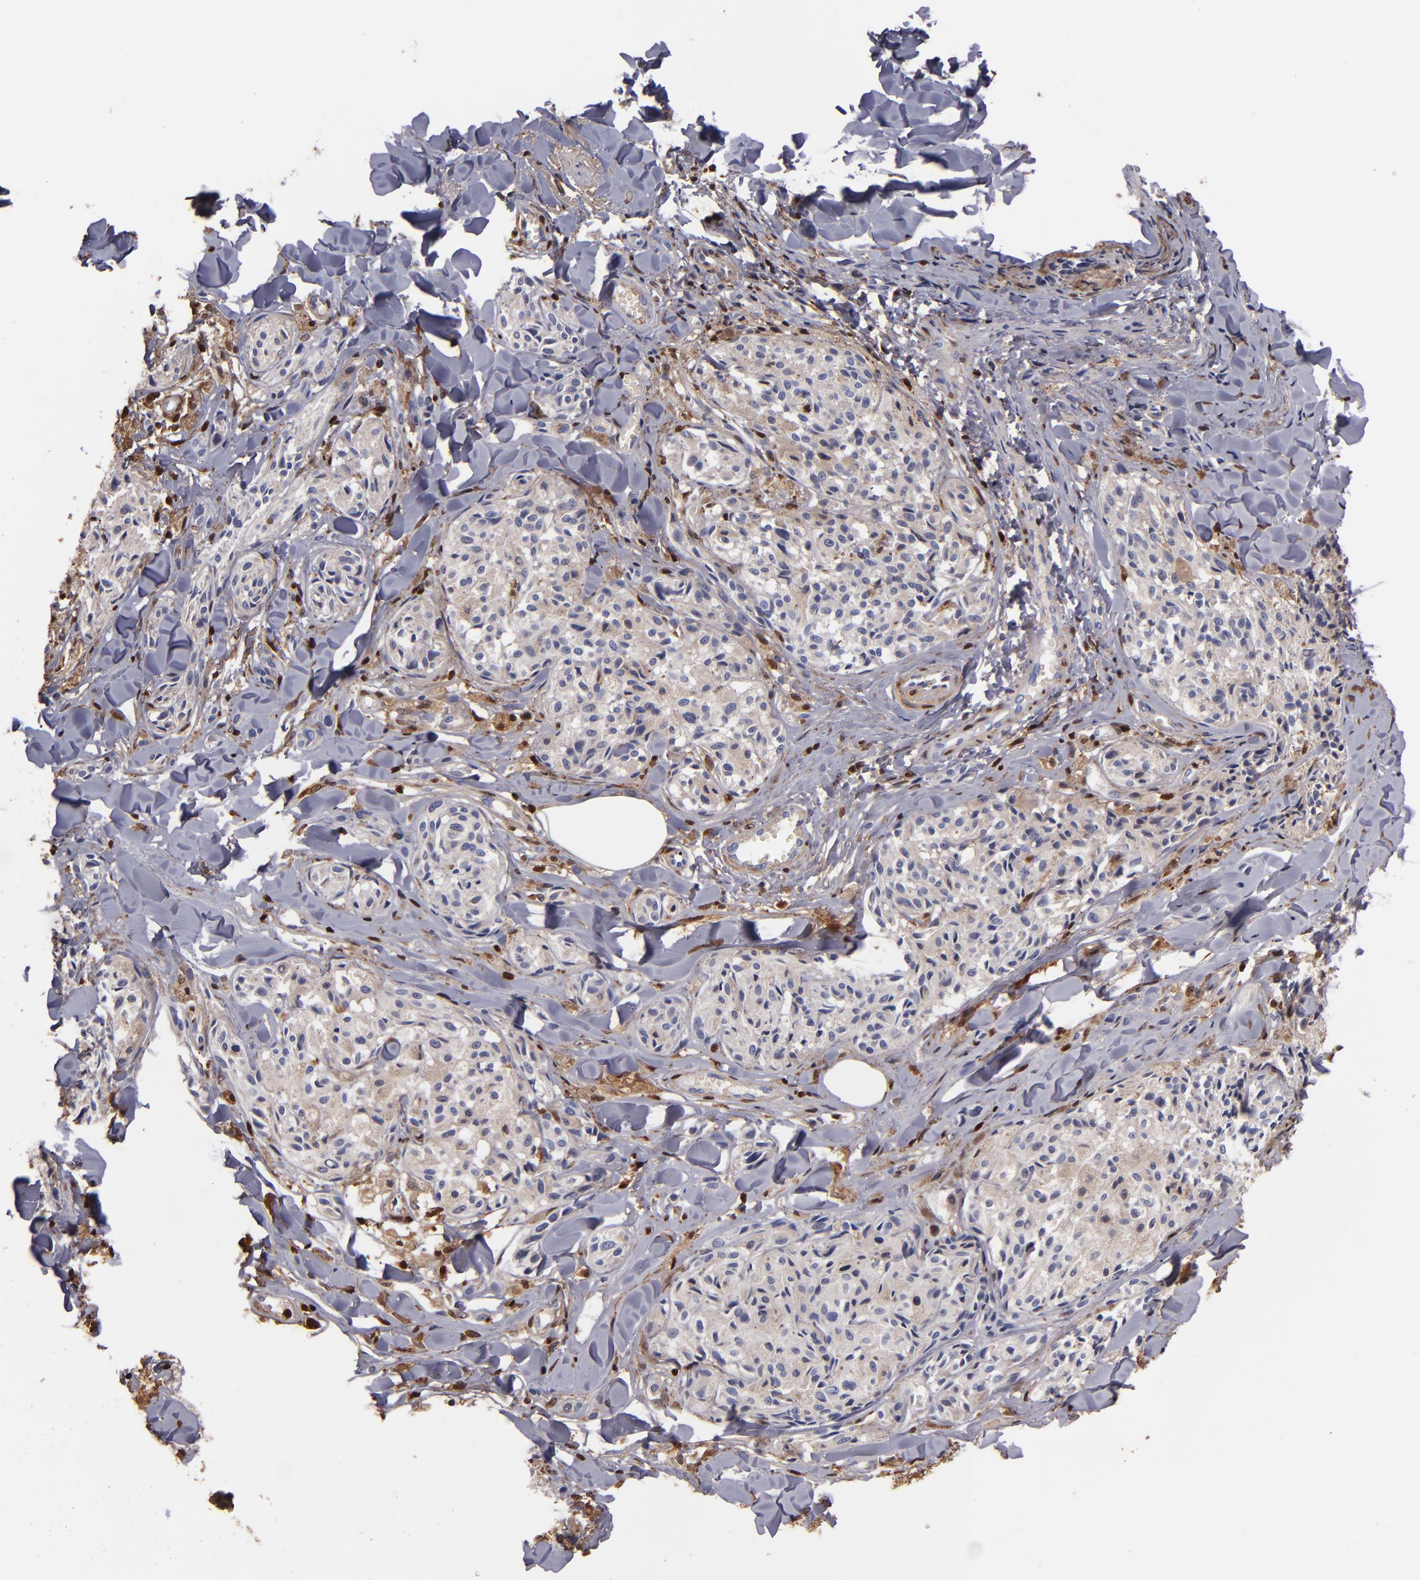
{"staining": {"intensity": "weak", "quantity": "25%-75%", "location": "cytoplasmic/membranous"}, "tissue": "melanoma", "cell_type": "Tumor cells", "image_type": "cancer", "snomed": [{"axis": "morphology", "description": "Malignant melanoma, Metastatic site"}, {"axis": "topography", "description": "Skin"}], "caption": "The histopathology image demonstrates a brown stain indicating the presence of a protein in the cytoplasmic/membranous of tumor cells in malignant melanoma (metastatic site). The staining was performed using DAB (3,3'-diaminobenzidine), with brown indicating positive protein expression. Nuclei are stained blue with hematoxylin.", "gene": "S100A4", "patient": {"sex": "female", "age": 66}}